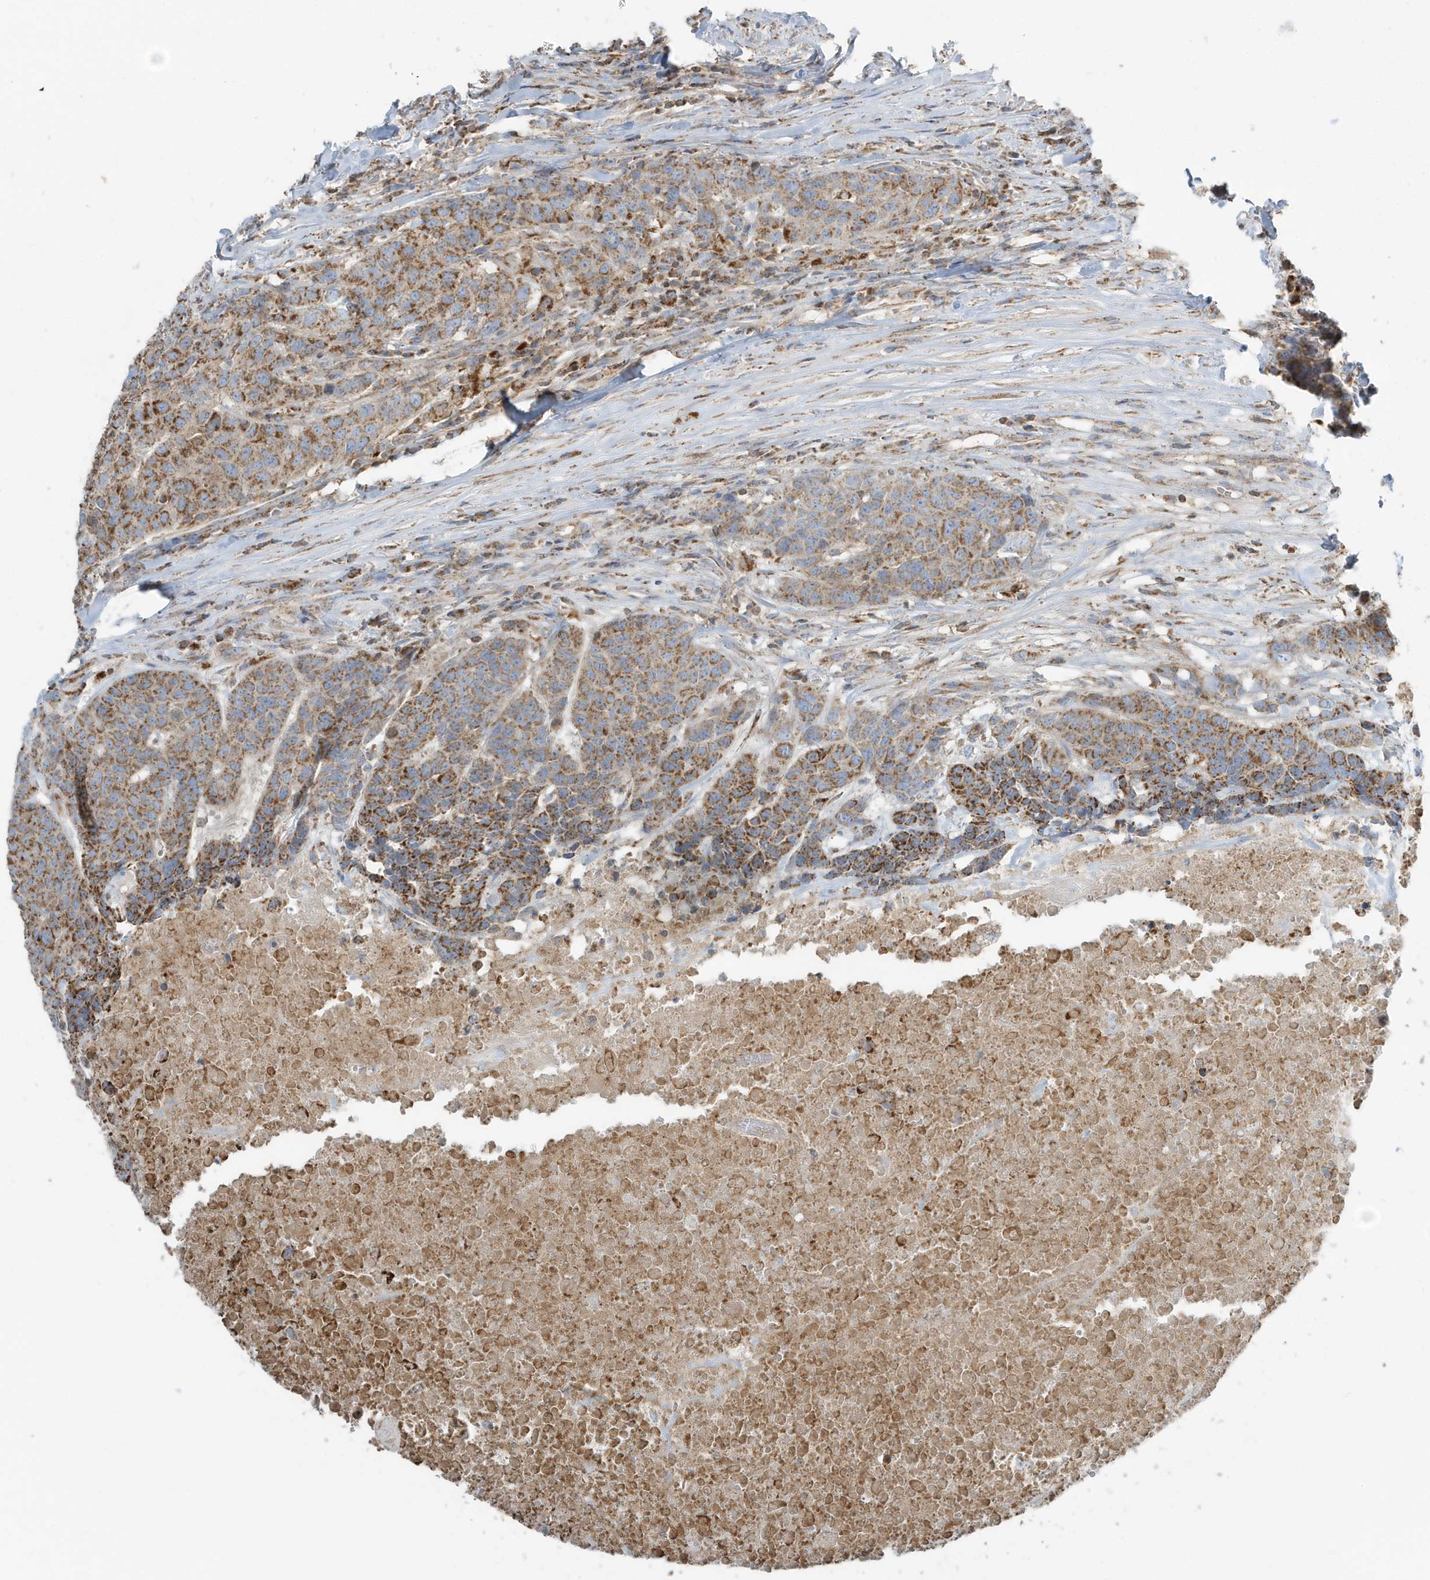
{"staining": {"intensity": "strong", "quantity": ">75%", "location": "cytoplasmic/membranous"}, "tissue": "head and neck cancer", "cell_type": "Tumor cells", "image_type": "cancer", "snomed": [{"axis": "morphology", "description": "Squamous cell carcinoma, NOS"}, {"axis": "topography", "description": "Head-Neck"}], "caption": "Tumor cells demonstrate high levels of strong cytoplasmic/membranous staining in approximately >75% of cells in head and neck cancer (squamous cell carcinoma). The staining was performed using DAB to visualize the protein expression in brown, while the nuclei were stained in blue with hematoxylin (Magnification: 20x).", "gene": "RAB11FIP3", "patient": {"sex": "male", "age": 66}}